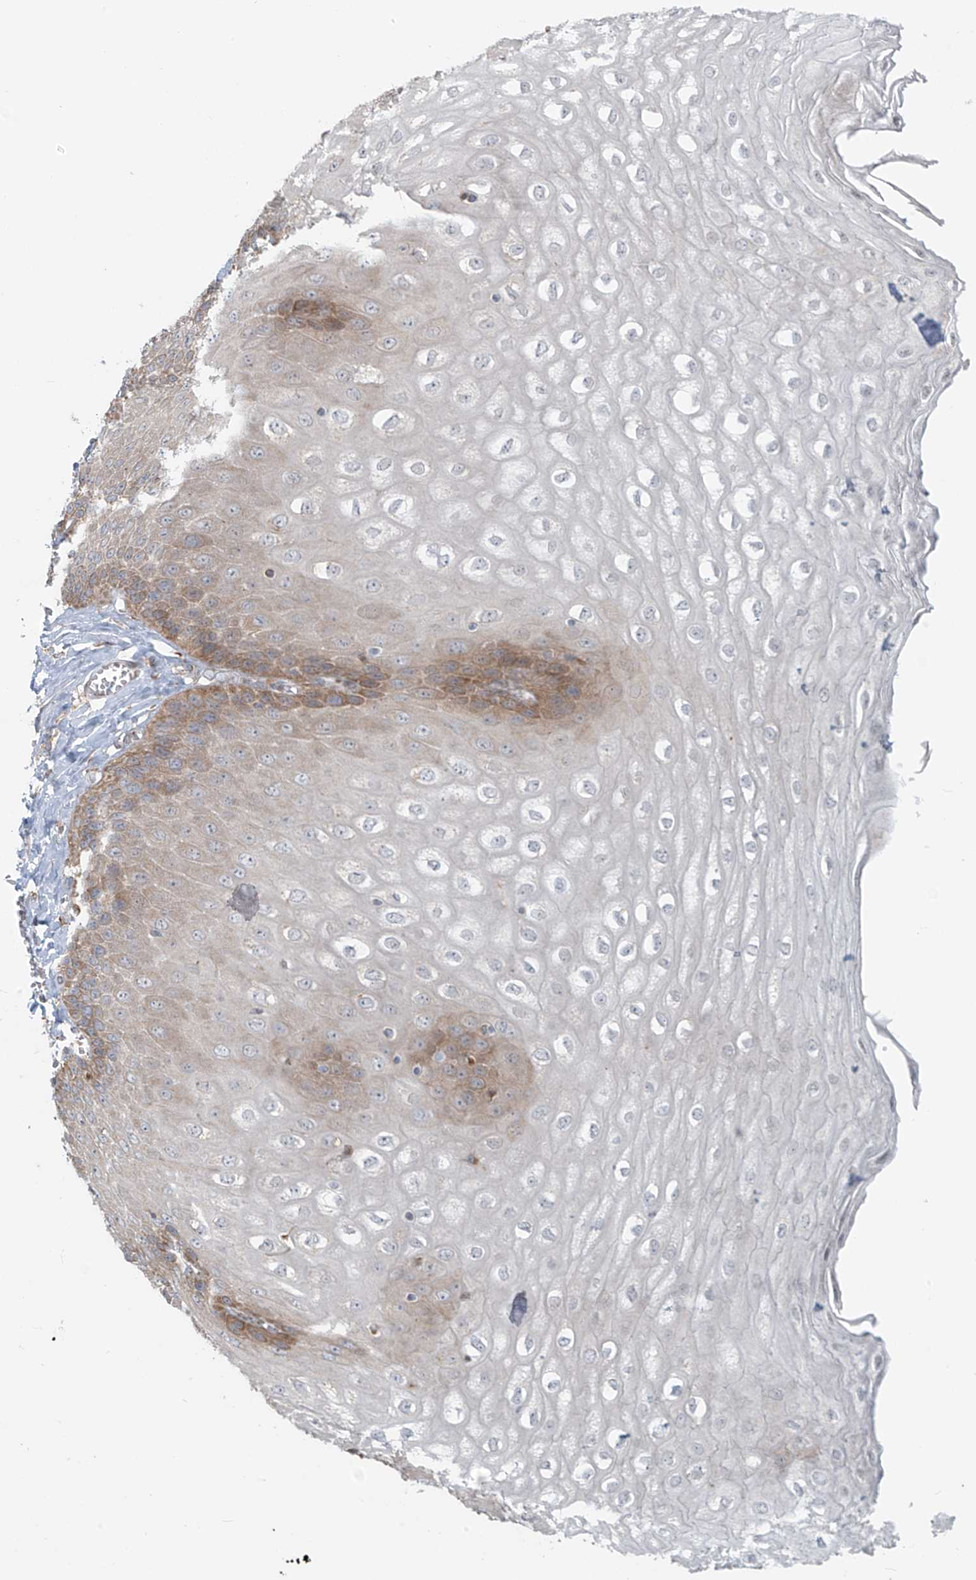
{"staining": {"intensity": "moderate", "quantity": "25%-75%", "location": "cytoplasmic/membranous"}, "tissue": "esophagus", "cell_type": "Squamous epithelial cells", "image_type": "normal", "snomed": [{"axis": "morphology", "description": "Normal tissue, NOS"}, {"axis": "topography", "description": "Esophagus"}], "caption": "IHC (DAB) staining of benign human esophagus displays moderate cytoplasmic/membranous protein positivity in approximately 25%-75% of squamous epithelial cells. IHC stains the protein of interest in brown and the nuclei are stained blue.", "gene": "KATNIP", "patient": {"sex": "male", "age": 60}}